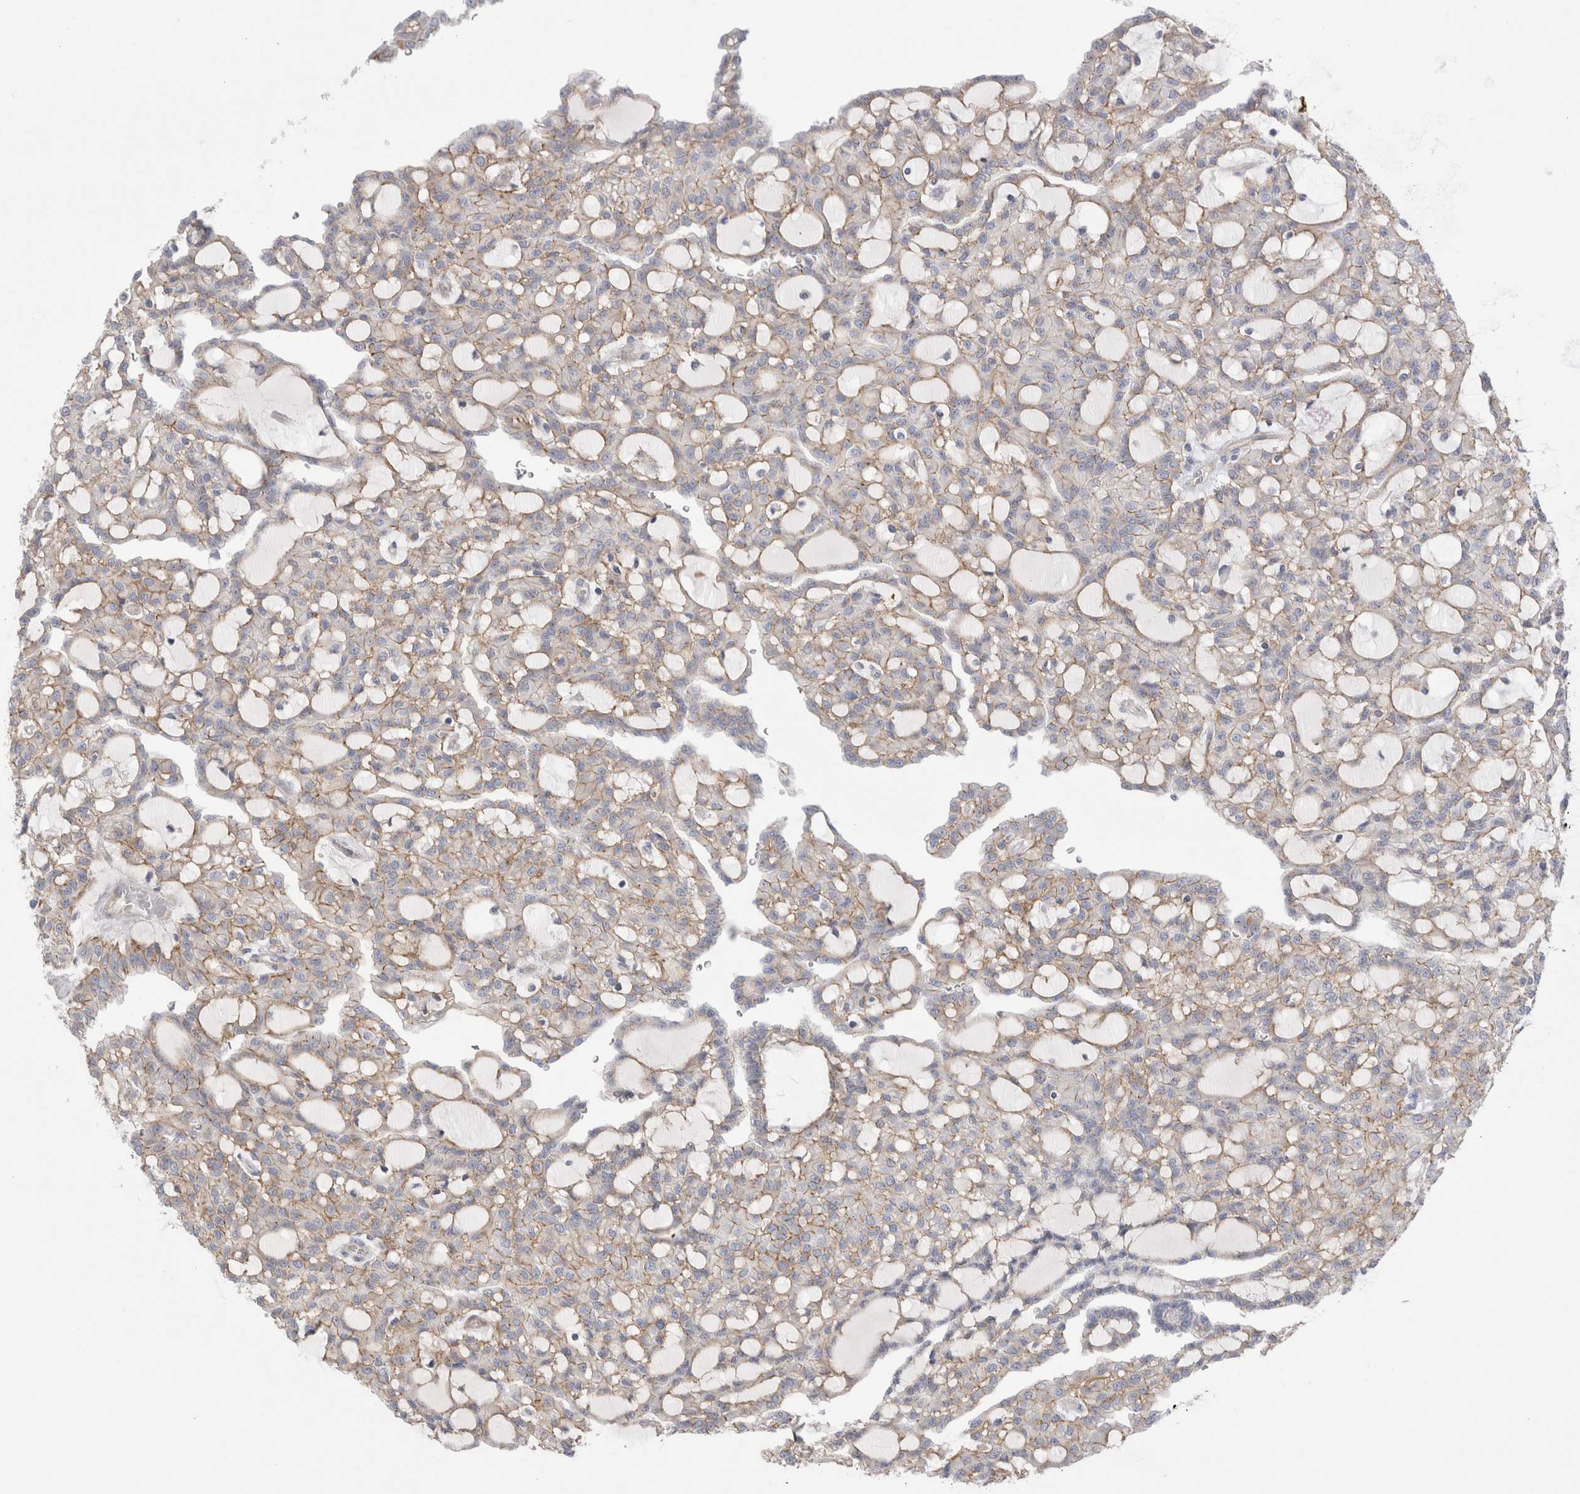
{"staining": {"intensity": "weak", "quantity": ">75%", "location": "cytoplasmic/membranous"}, "tissue": "renal cancer", "cell_type": "Tumor cells", "image_type": "cancer", "snomed": [{"axis": "morphology", "description": "Adenocarcinoma, NOS"}, {"axis": "topography", "description": "Kidney"}], "caption": "Immunohistochemical staining of renal adenocarcinoma exhibits weak cytoplasmic/membranous protein positivity in about >75% of tumor cells.", "gene": "VANGL1", "patient": {"sex": "male", "age": 63}}